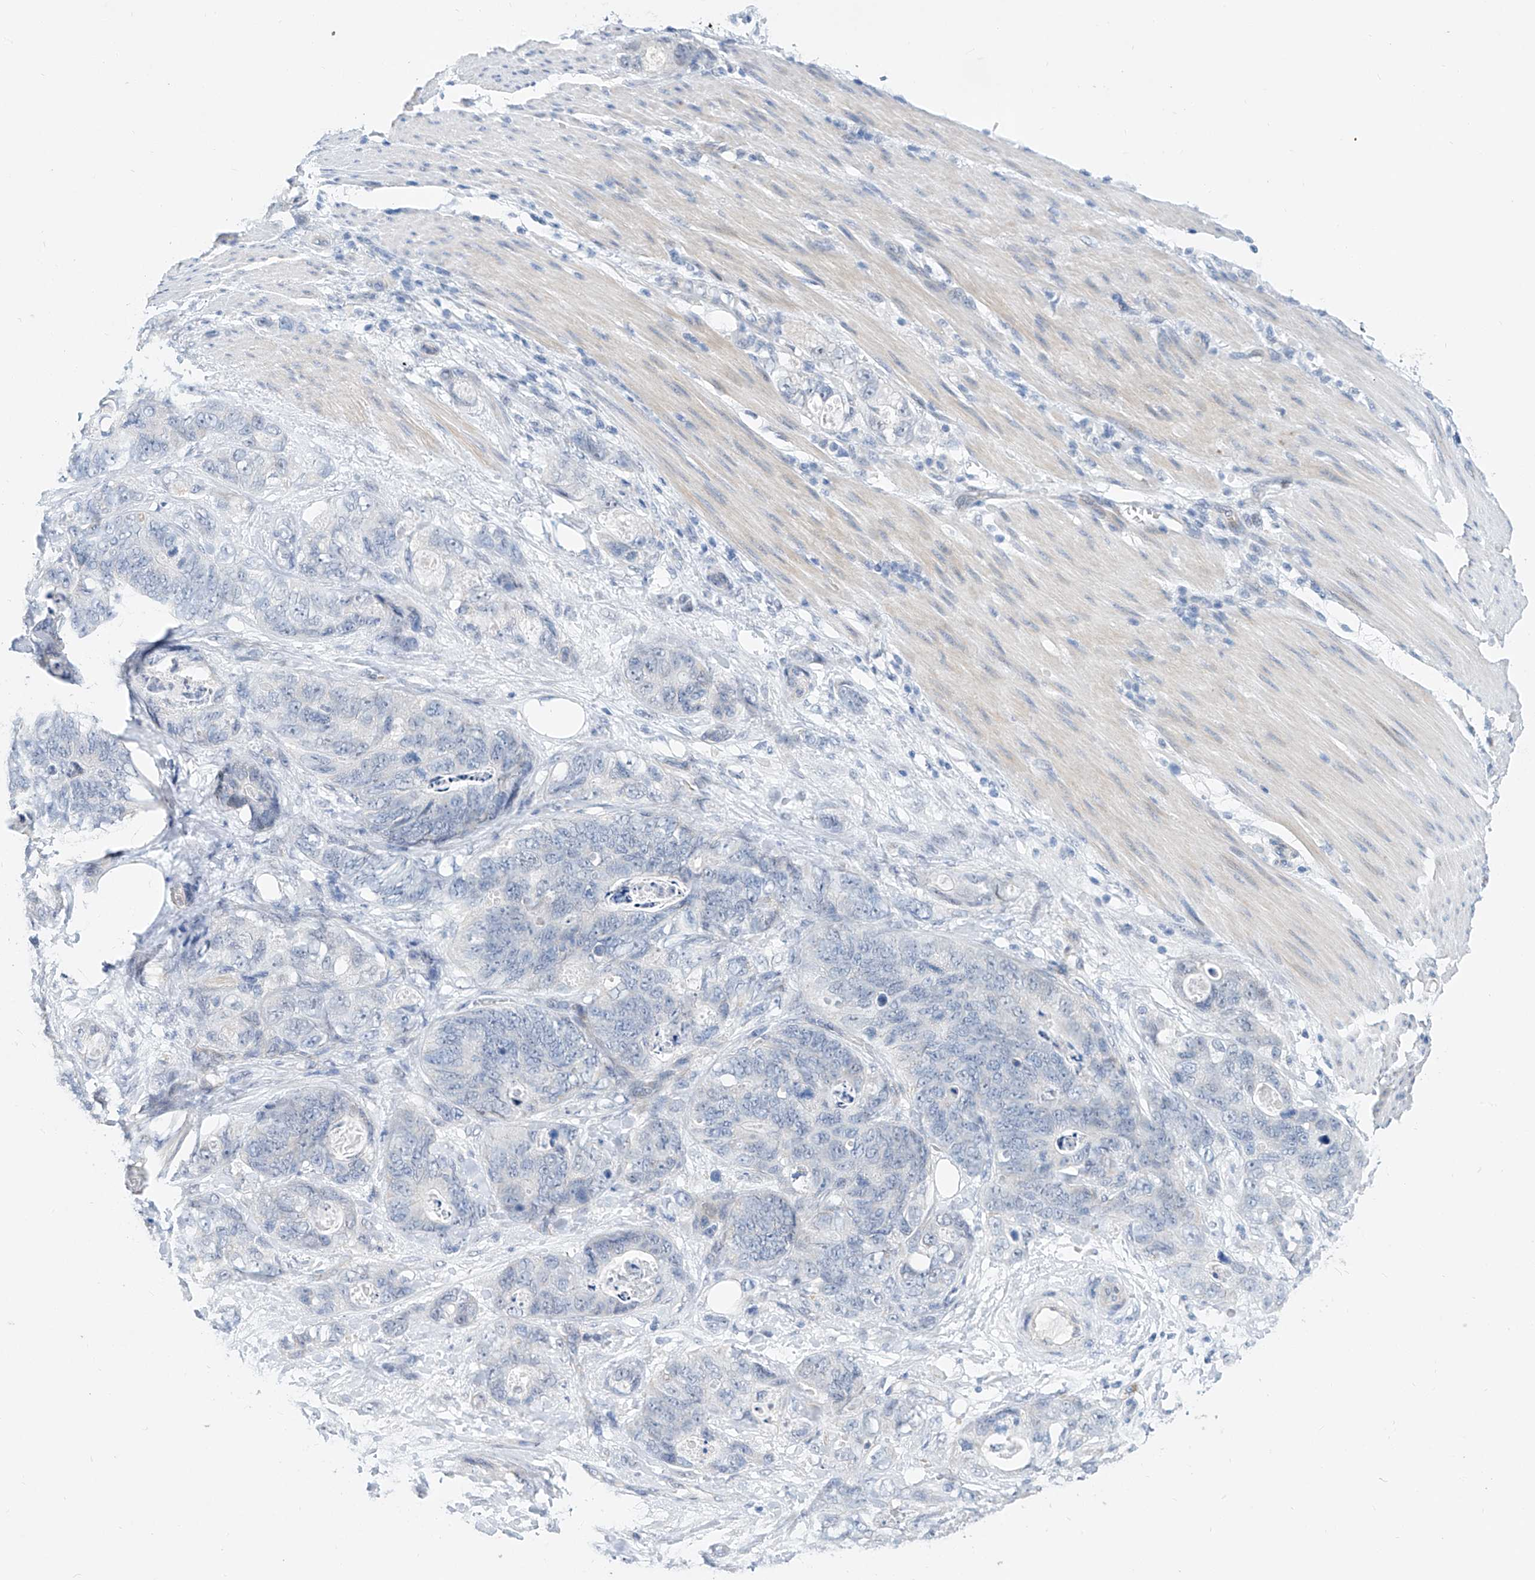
{"staining": {"intensity": "negative", "quantity": "none", "location": "none"}, "tissue": "stomach cancer", "cell_type": "Tumor cells", "image_type": "cancer", "snomed": [{"axis": "morphology", "description": "Normal tissue, NOS"}, {"axis": "morphology", "description": "Adenocarcinoma, NOS"}, {"axis": "topography", "description": "Stomach"}], "caption": "IHC photomicrograph of stomach cancer stained for a protein (brown), which displays no expression in tumor cells. Nuclei are stained in blue.", "gene": "BPTF", "patient": {"sex": "female", "age": 89}}